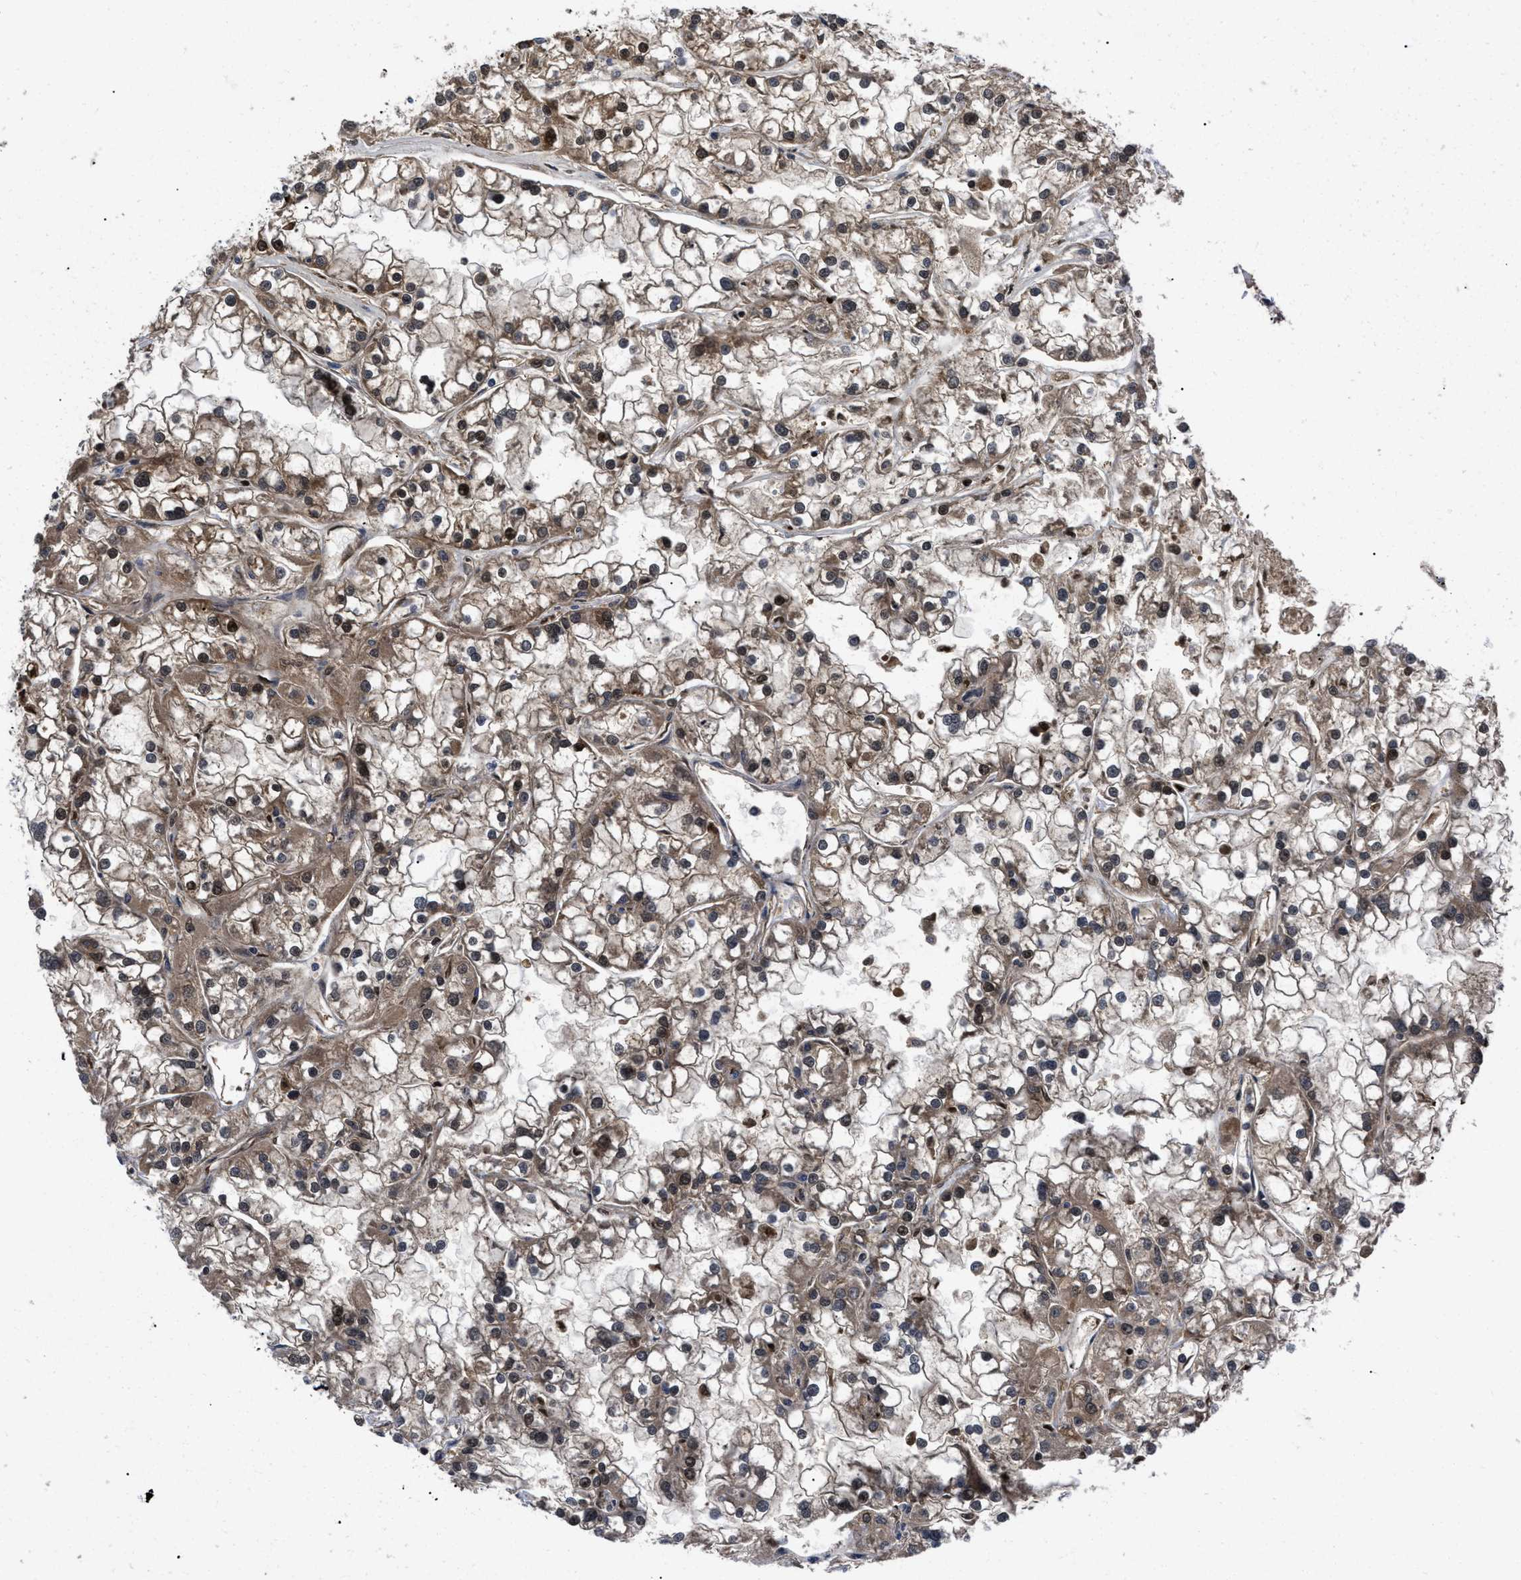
{"staining": {"intensity": "moderate", "quantity": ">75%", "location": "cytoplasmic/membranous,nuclear"}, "tissue": "renal cancer", "cell_type": "Tumor cells", "image_type": "cancer", "snomed": [{"axis": "morphology", "description": "Adenocarcinoma, NOS"}, {"axis": "topography", "description": "Kidney"}], "caption": "Moderate cytoplasmic/membranous and nuclear protein positivity is appreciated in about >75% of tumor cells in renal cancer (adenocarcinoma).", "gene": "FAM200A", "patient": {"sex": "female", "age": 52}}